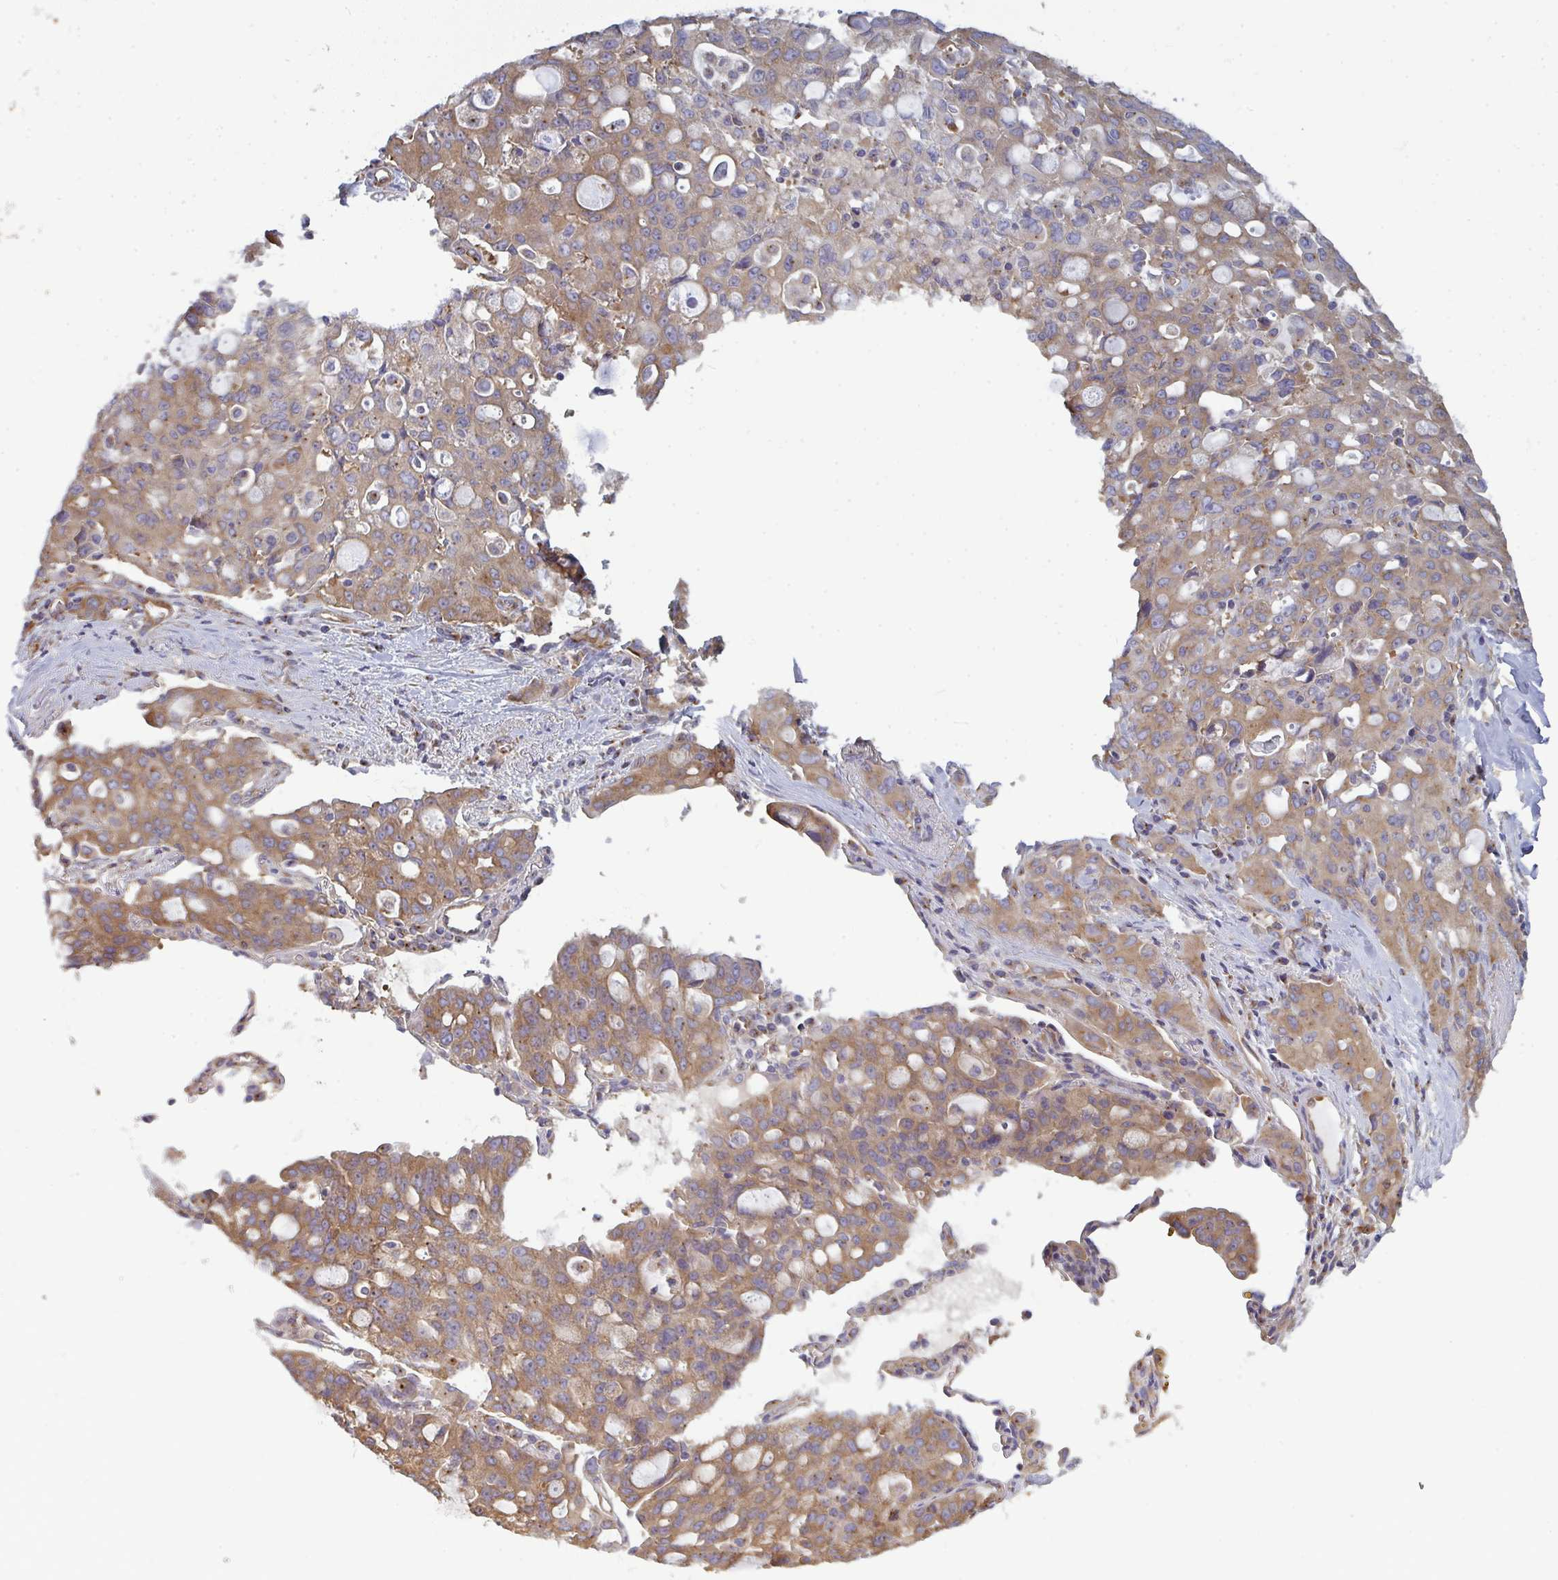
{"staining": {"intensity": "moderate", "quantity": ">75%", "location": "cytoplasmic/membranous"}, "tissue": "lung cancer", "cell_type": "Tumor cells", "image_type": "cancer", "snomed": [{"axis": "morphology", "description": "Adenocarcinoma, NOS"}, {"axis": "topography", "description": "Lung"}], "caption": "A histopathology image of lung adenocarcinoma stained for a protein displays moderate cytoplasmic/membranous brown staining in tumor cells.", "gene": "DYNC1I2", "patient": {"sex": "female", "age": 44}}